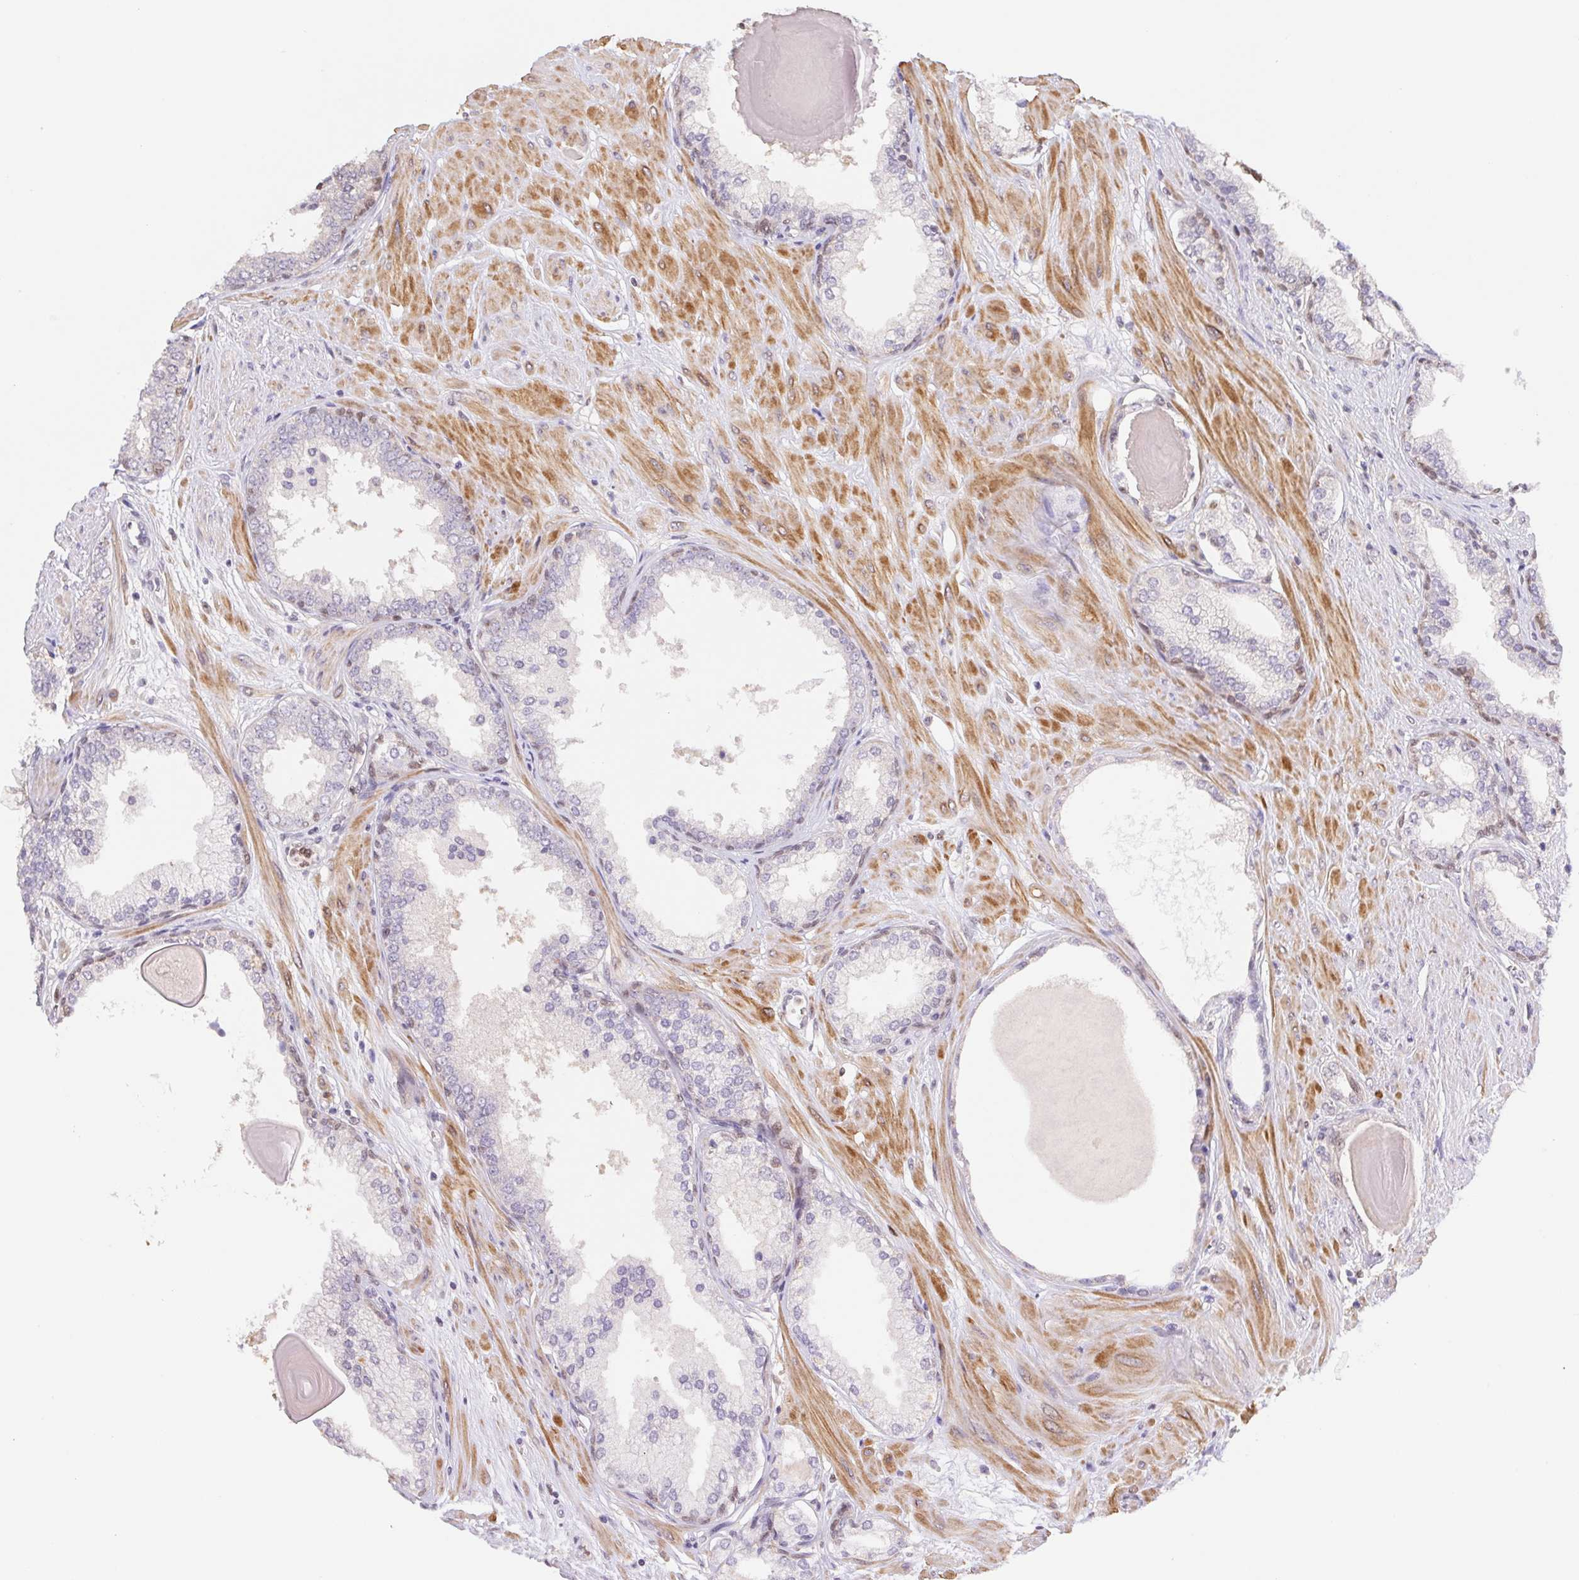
{"staining": {"intensity": "negative", "quantity": "none", "location": "none"}, "tissue": "prostate cancer", "cell_type": "Tumor cells", "image_type": "cancer", "snomed": [{"axis": "morphology", "description": "Adenocarcinoma, Low grade"}, {"axis": "topography", "description": "Prostate"}], "caption": "Immunohistochemical staining of human prostate cancer demonstrates no significant positivity in tumor cells.", "gene": "L3MBTL4", "patient": {"sex": "male", "age": 64}}